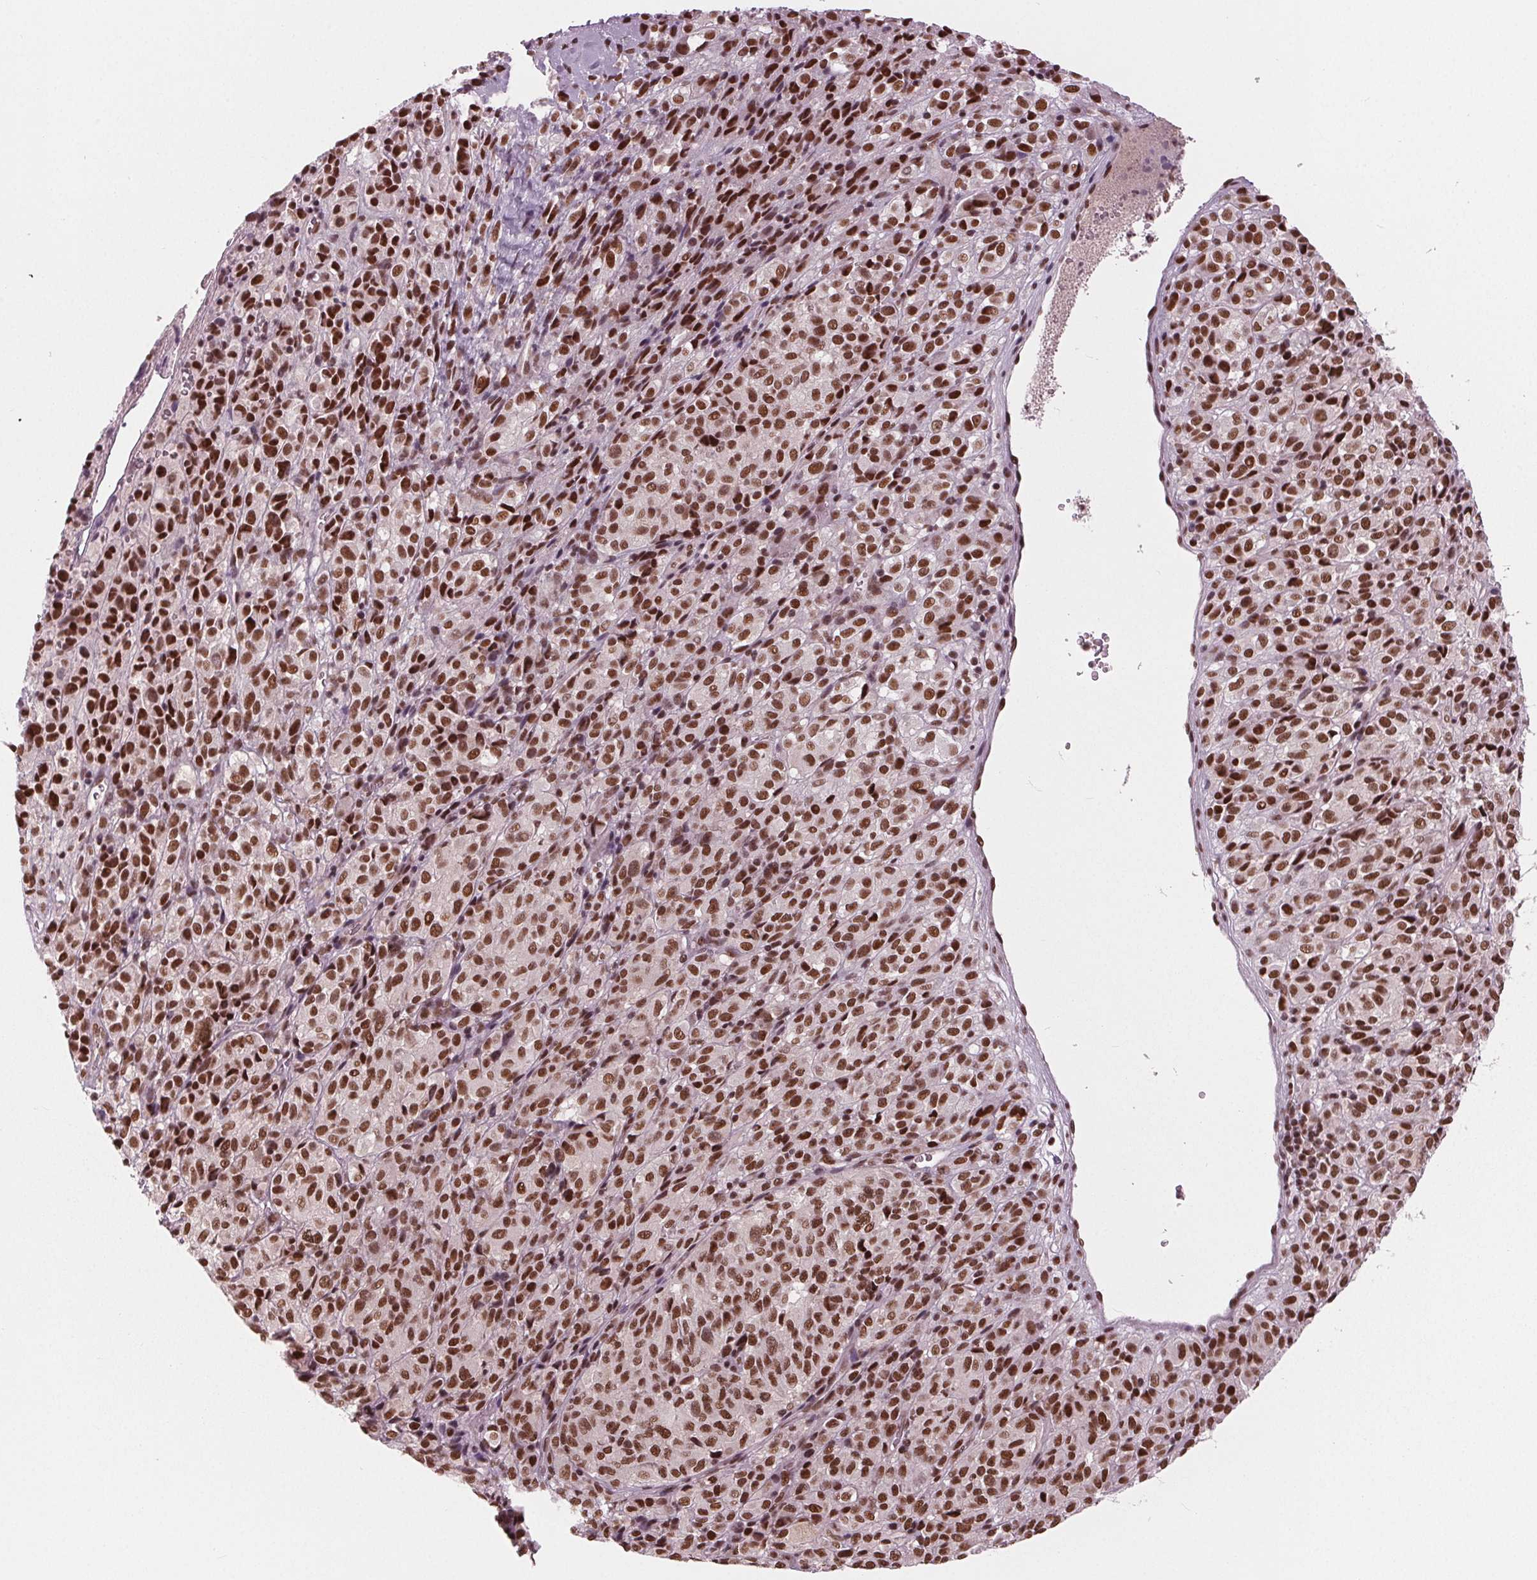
{"staining": {"intensity": "strong", "quantity": ">75%", "location": "nuclear"}, "tissue": "melanoma", "cell_type": "Tumor cells", "image_type": "cancer", "snomed": [{"axis": "morphology", "description": "Malignant melanoma, Metastatic site"}, {"axis": "topography", "description": "Brain"}], "caption": "Melanoma stained with a protein marker shows strong staining in tumor cells.", "gene": "LSM2", "patient": {"sex": "female", "age": 56}}